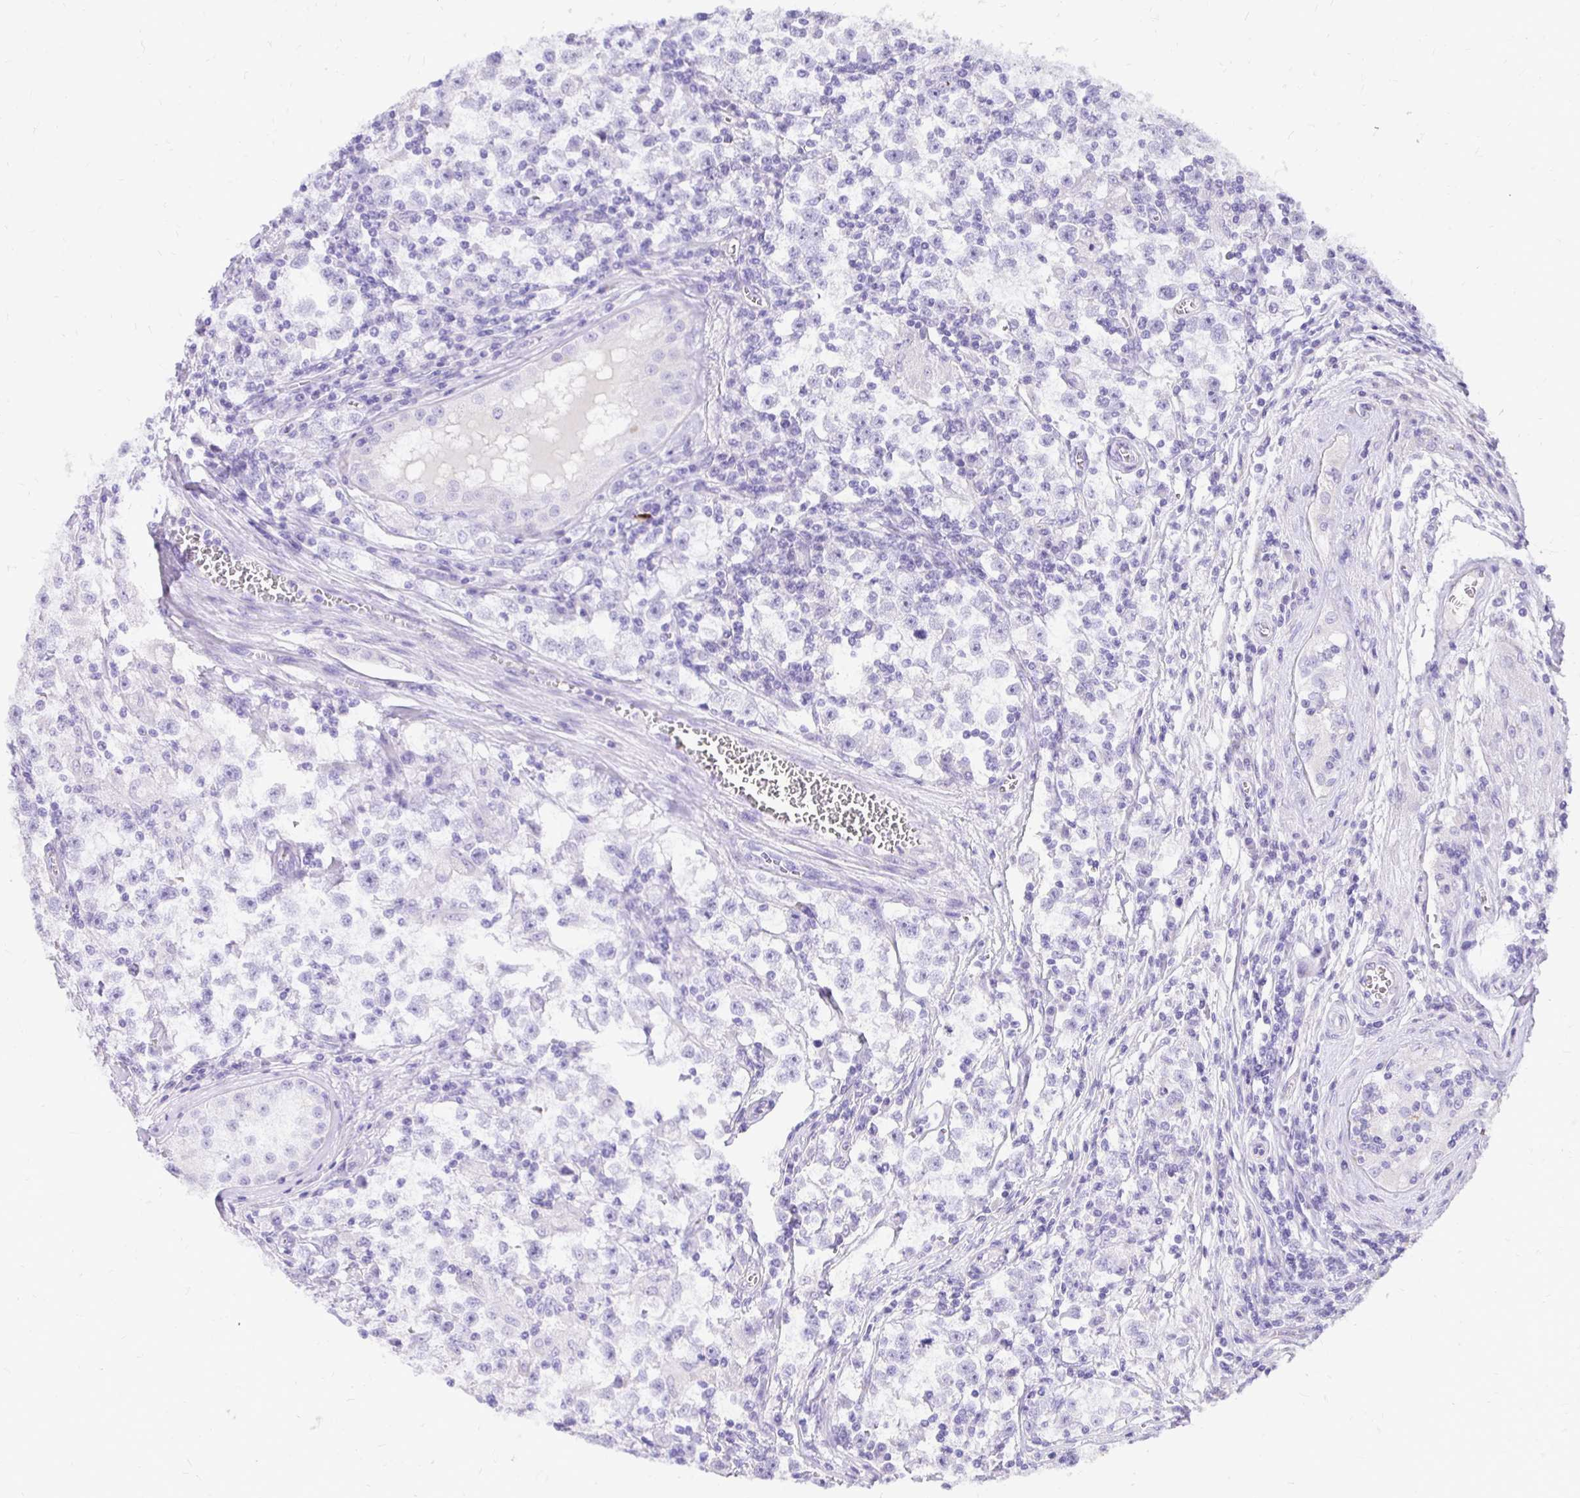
{"staining": {"intensity": "negative", "quantity": "none", "location": "none"}, "tissue": "testis cancer", "cell_type": "Tumor cells", "image_type": "cancer", "snomed": [{"axis": "morphology", "description": "Seminoma, NOS"}, {"axis": "topography", "description": "Testis"}], "caption": "This is an immunohistochemistry histopathology image of testis cancer (seminoma). There is no positivity in tumor cells.", "gene": "TAF1D", "patient": {"sex": "male", "age": 31}}